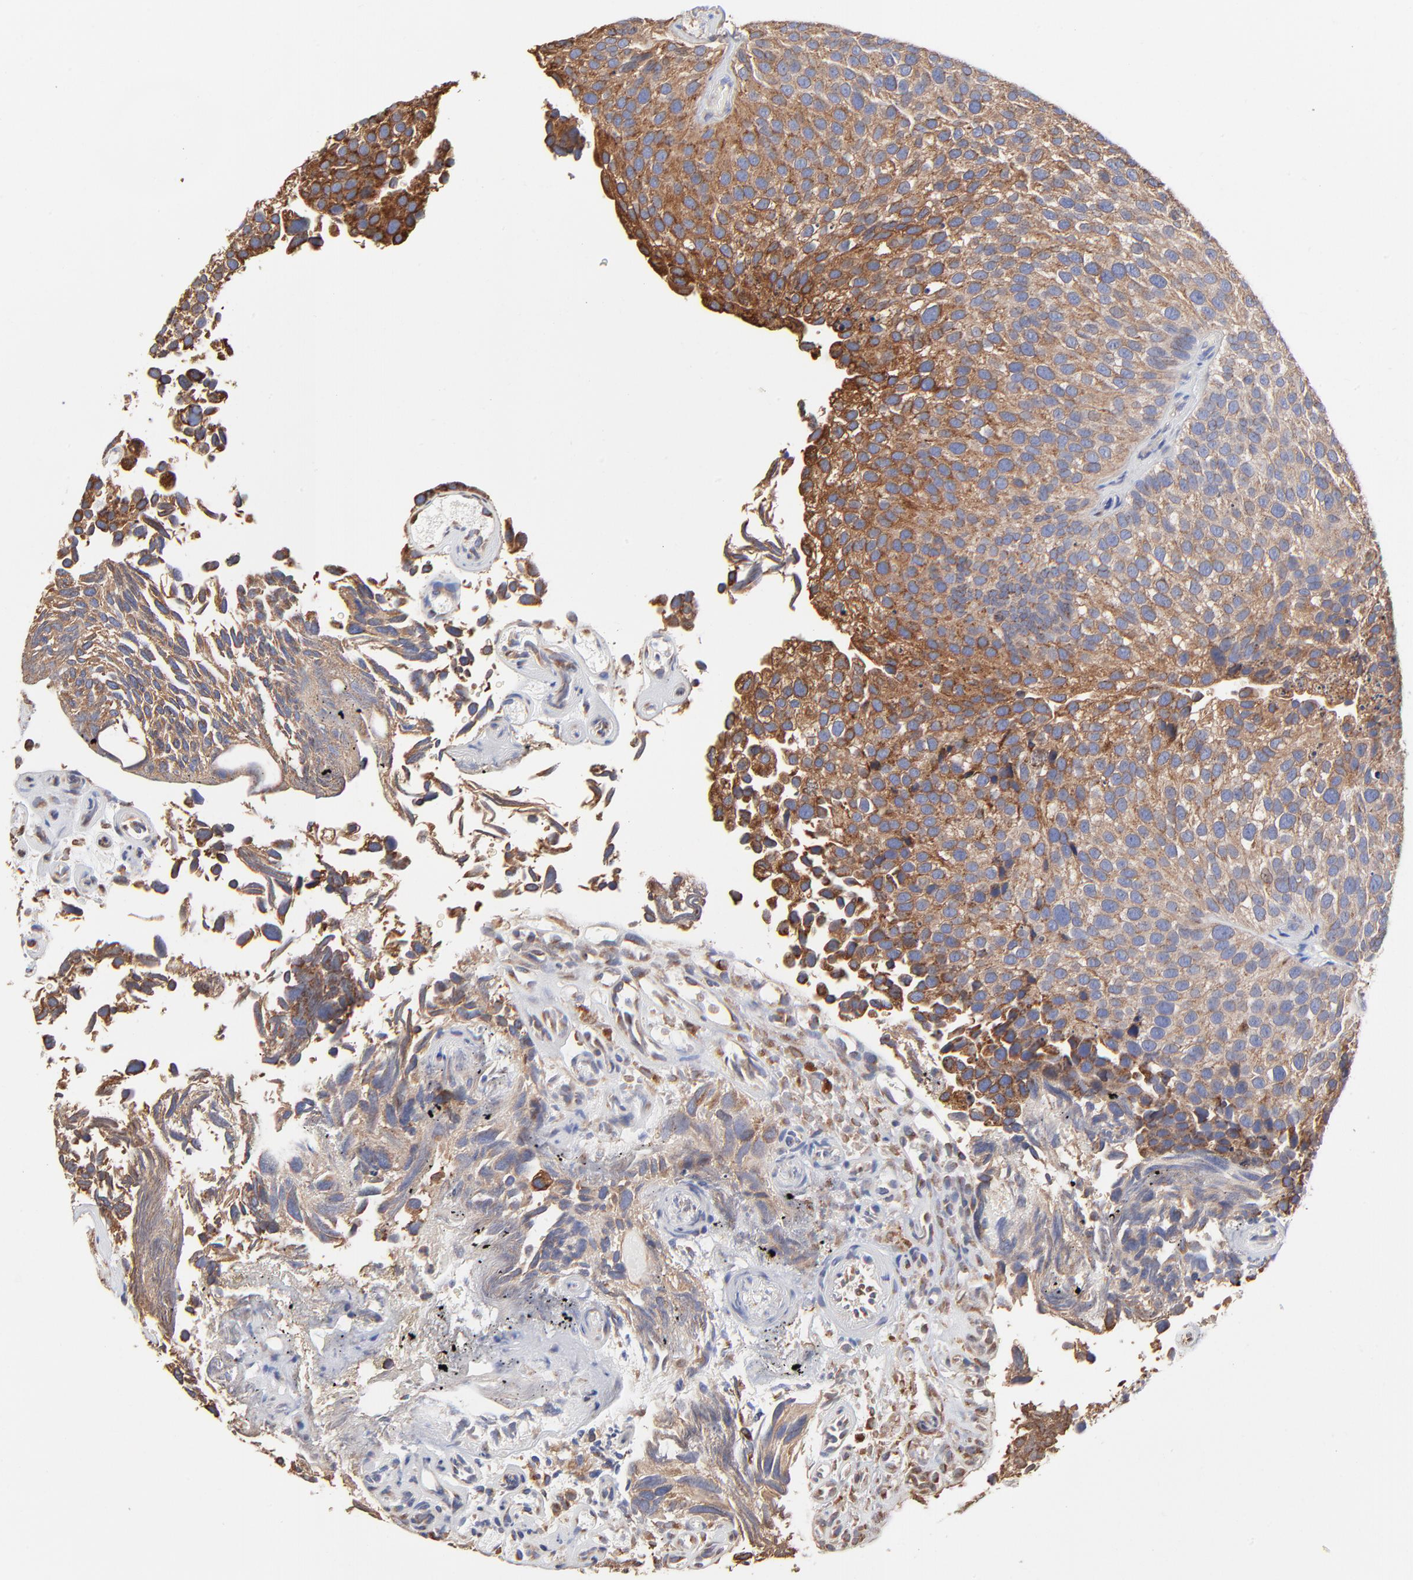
{"staining": {"intensity": "moderate", "quantity": ">75%", "location": "cytoplasmic/membranous"}, "tissue": "urothelial cancer", "cell_type": "Tumor cells", "image_type": "cancer", "snomed": [{"axis": "morphology", "description": "Urothelial carcinoma, High grade"}, {"axis": "topography", "description": "Urinary bladder"}], "caption": "The immunohistochemical stain highlights moderate cytoplasmic/membranous expression in tumor cells of urothelial carcinoma (high-grade) tissue.", "gene": "LMAN1", "patient": {"sex": "male", "age": 72}}